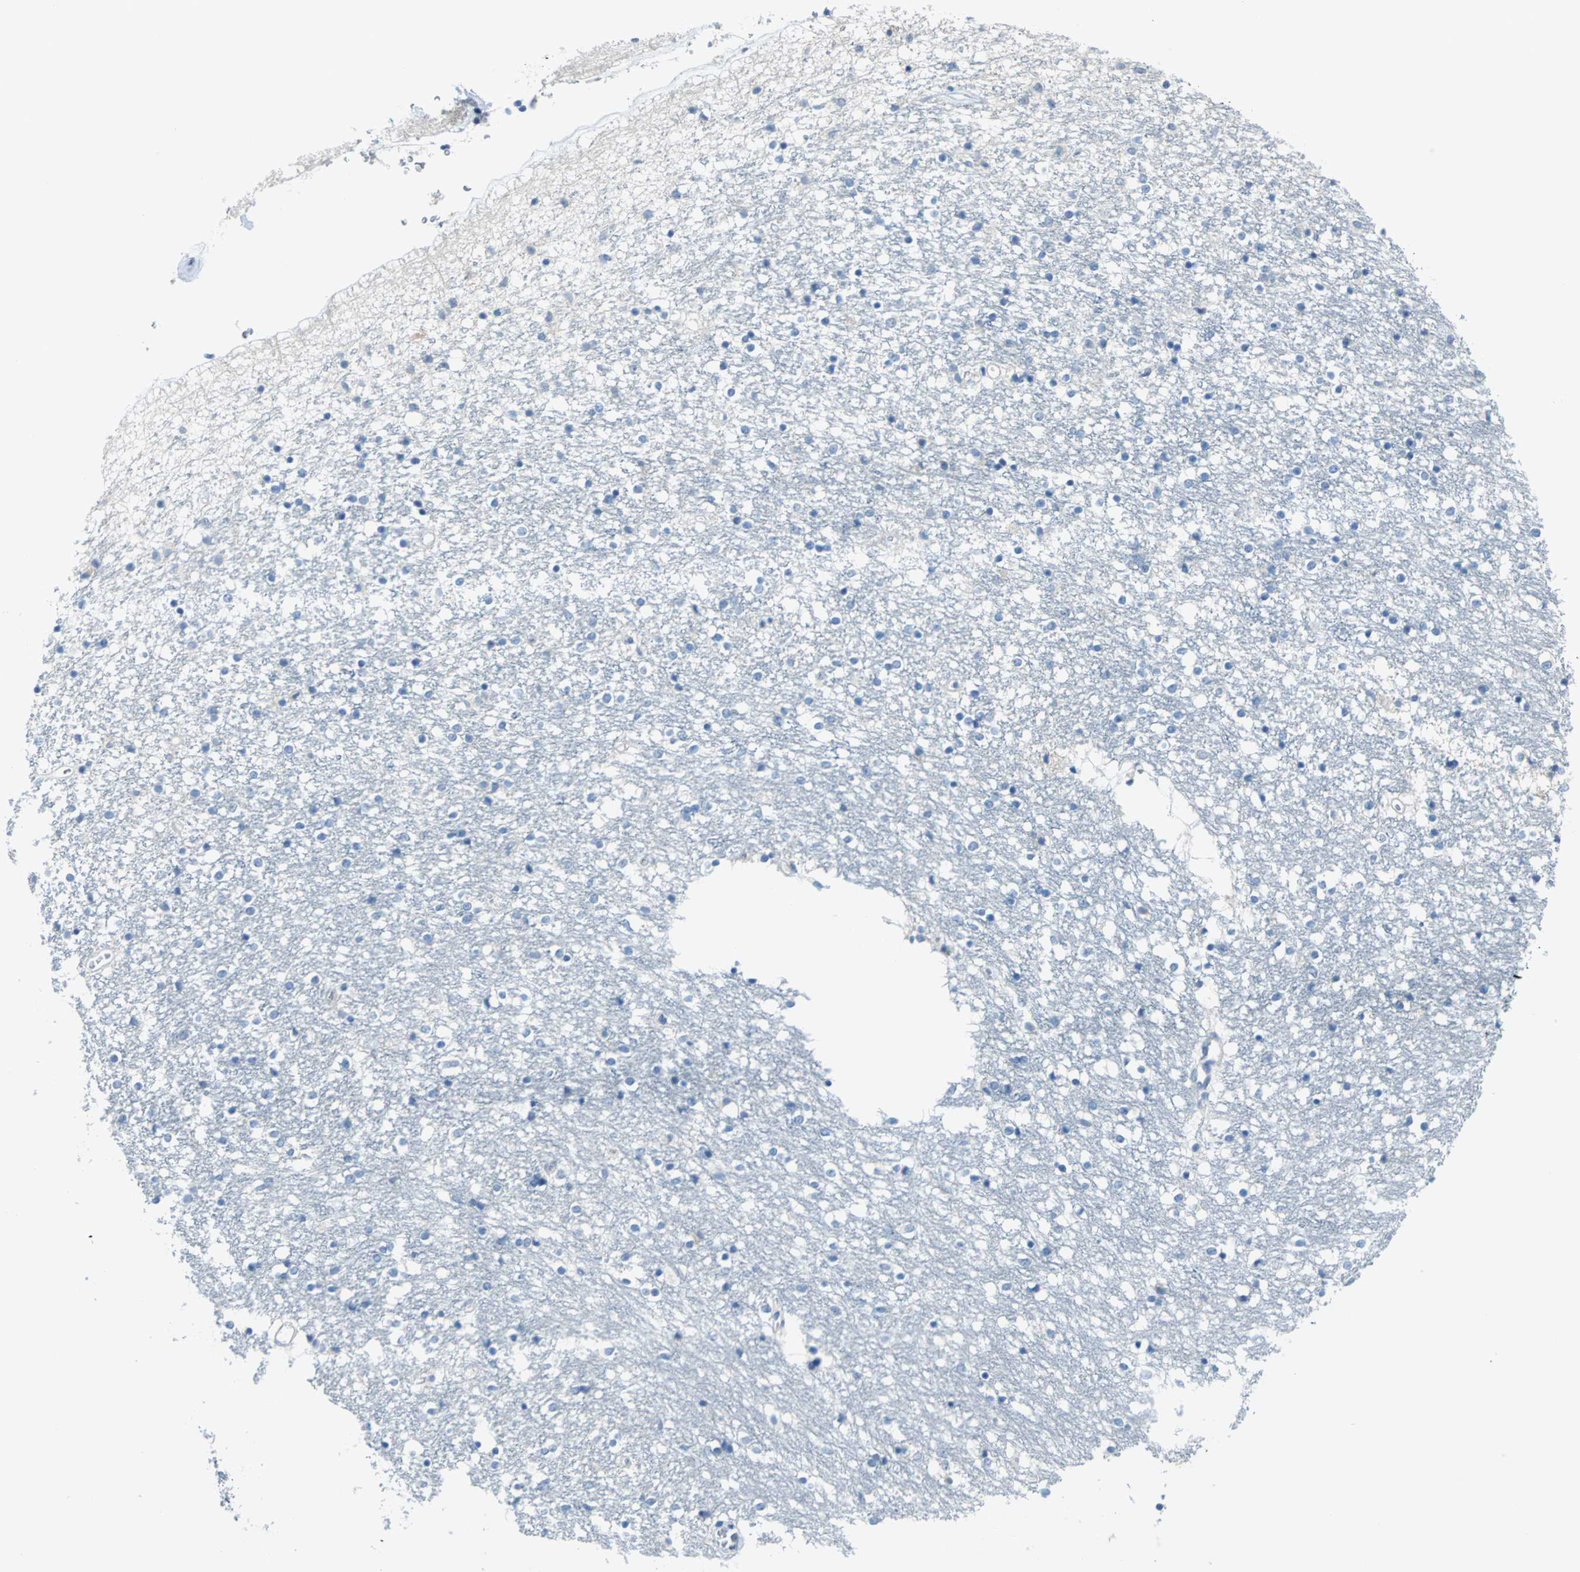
{"staining": {"intensity": "negative", "quantity": "none", "location": "none"}, "tissue": "caudate", "cell_type": "Glial cells", "image_type": "normal", "snomed": [{"axis": "morphology", "description": "Normal tissue, NOS"}, {"axis": "topography", "description": "Lateral ventricle wall"}], "caption": "Human caudate stained for a protein using immunohistochemistry displays no expression in glial cells.", "gene": "MUC4", "patient": {"sex": "female", "age": 54}}